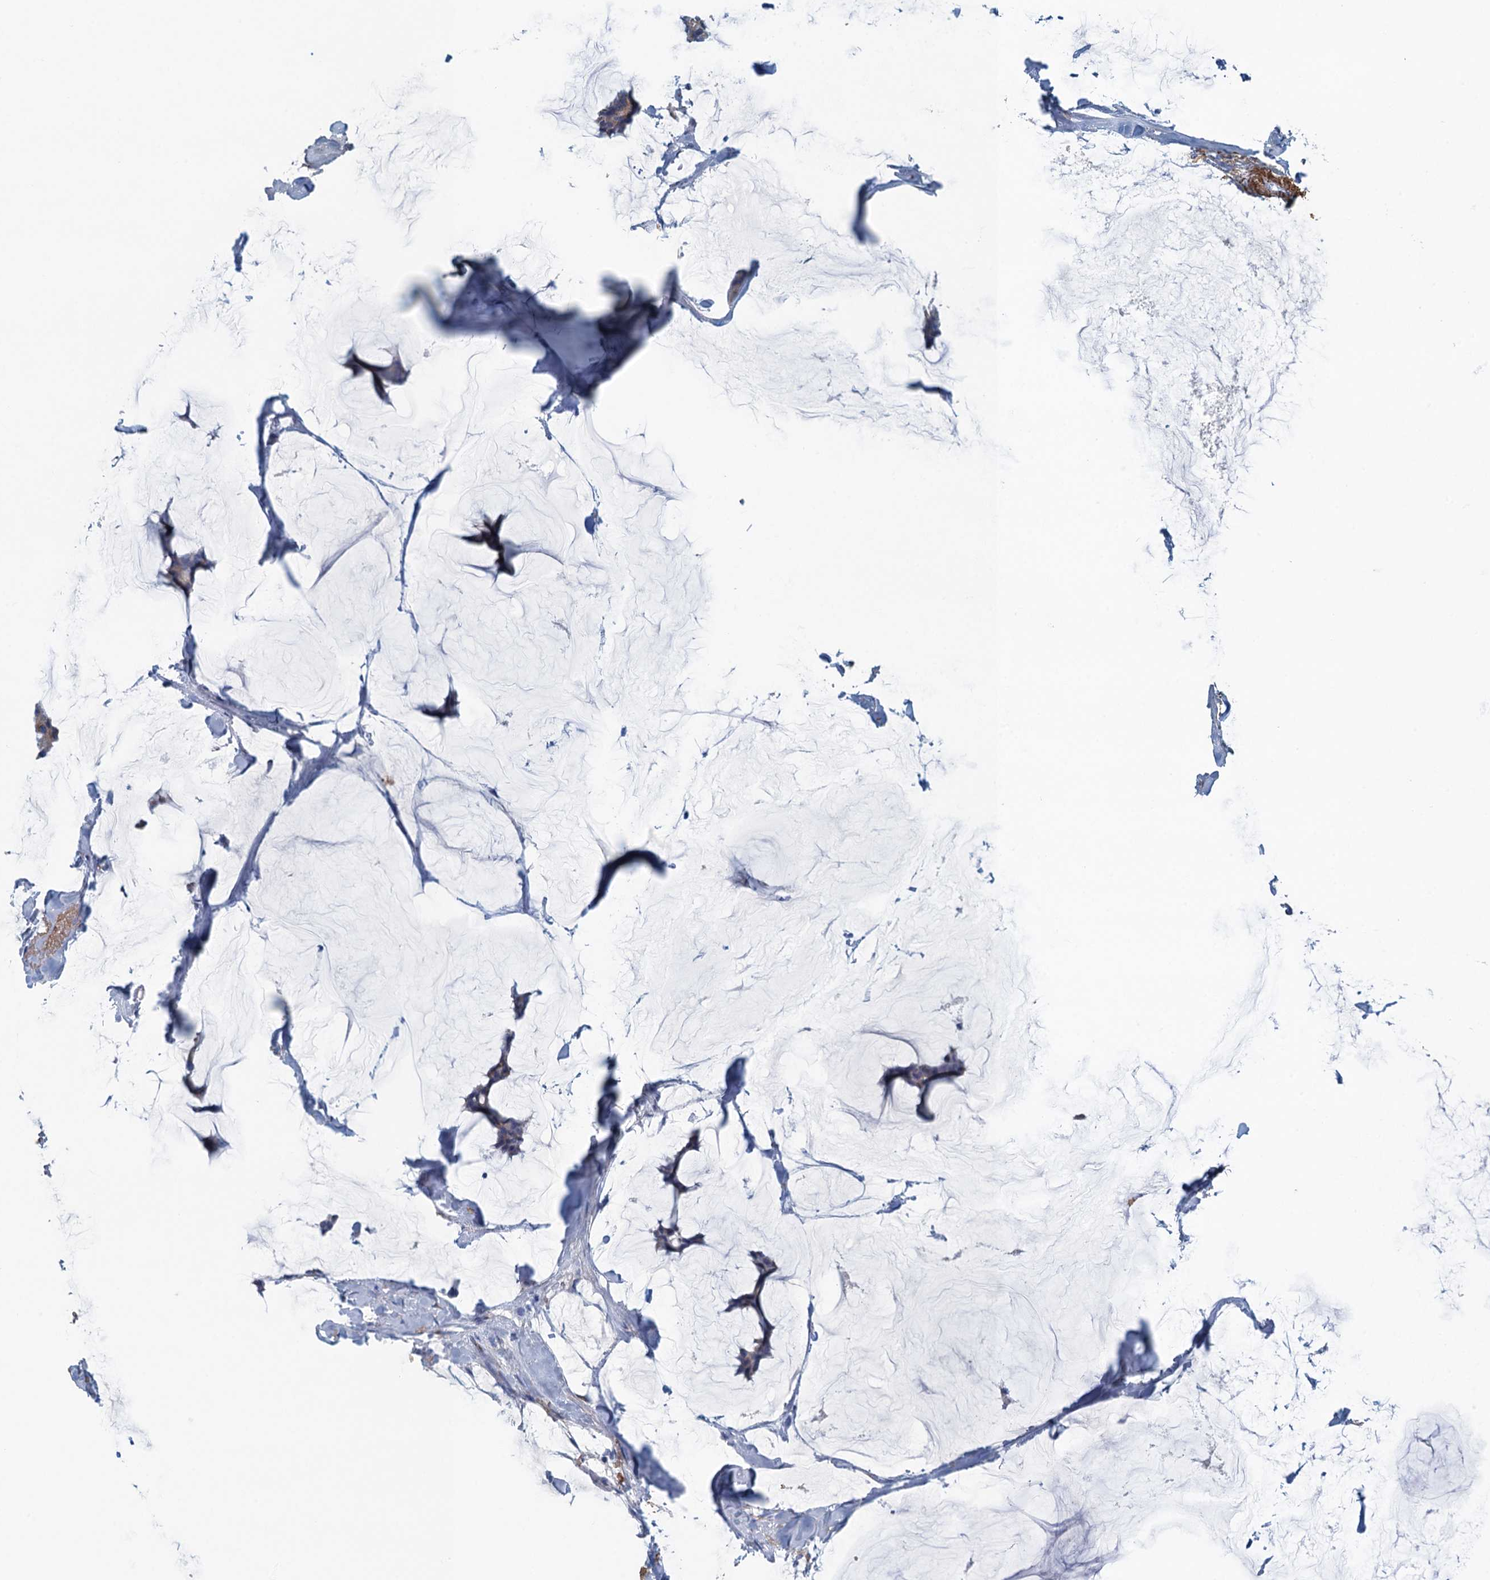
{"staining": {"intensity": "negative", "quantity": "none", "location": "none"}, "tissue": "breast cancer", "cell_type": "Tumor cells", "image_type": "cancer", "snomed": [{"axis": "morphology", "description": "Duct carcinoma"}, {"axis": "topography", "description": "Breast"}], "caption": "This is an immunohistochemistry image of infiltrating ductal carcinoma (breast). There is no positivity in tumor cells.", "gene": "C10orf88", "patient": {"sex": "female", "age": 93}}